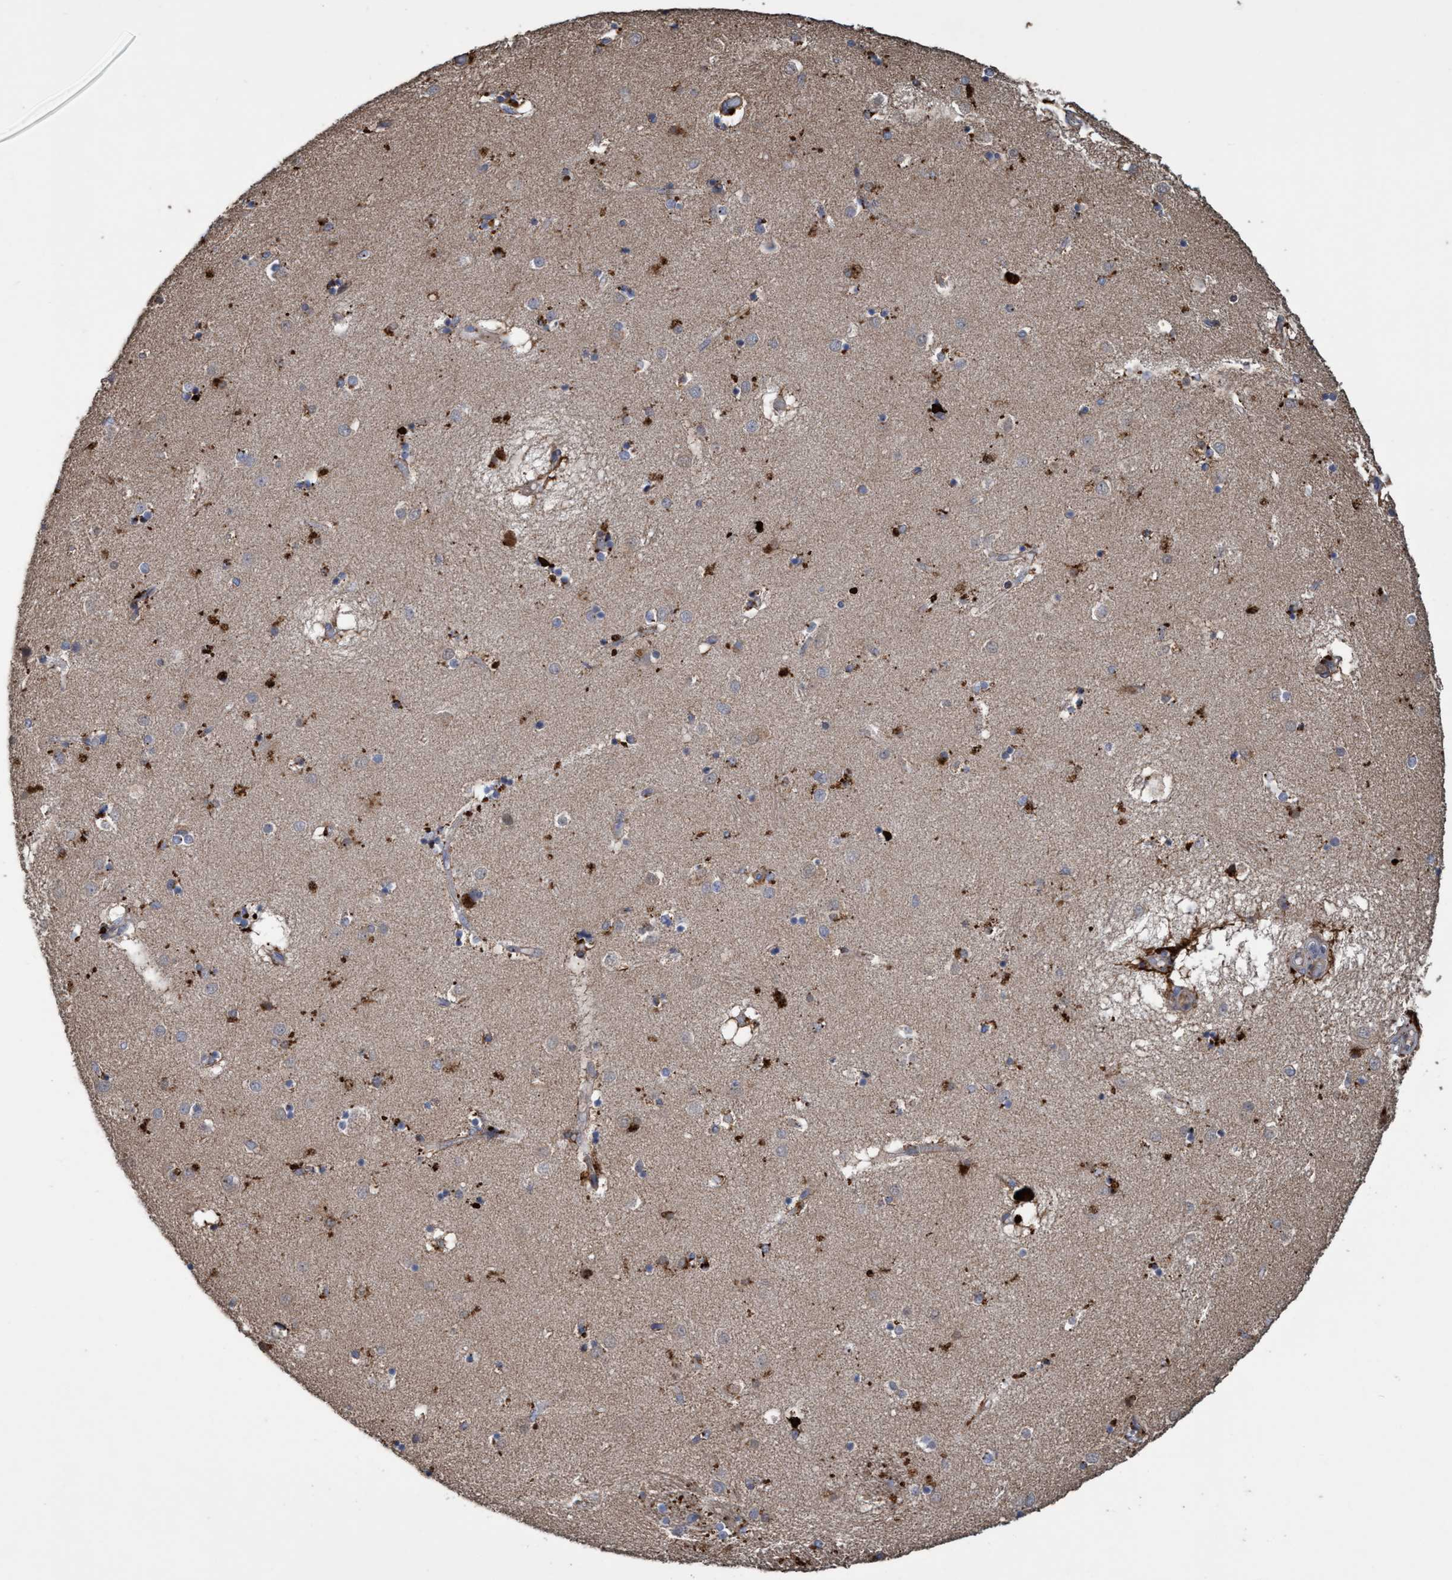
{"staining": {"intensity": "moderate", "quantity": "<25%", "location": "cytoplasmic/membranous"}, "tissue": "caudate", "cell_type": "Glial cells", "image_type": "normal", "snomed": [{"axis": "morphology", "description": "Normal tissue, NOS"}, {"axis": "topography", "description": "Lateral ventricle wall"}], "caption": "This image reveals unremarkable caudate stained with IHC to label a protein in brown. The cytoplasmic/membranous of glial cells show moderate positivity for the protein. Nuclei are counter-stained blue.", "gene": "BBS9", "patient": {"sex": "male", "age": 70}}